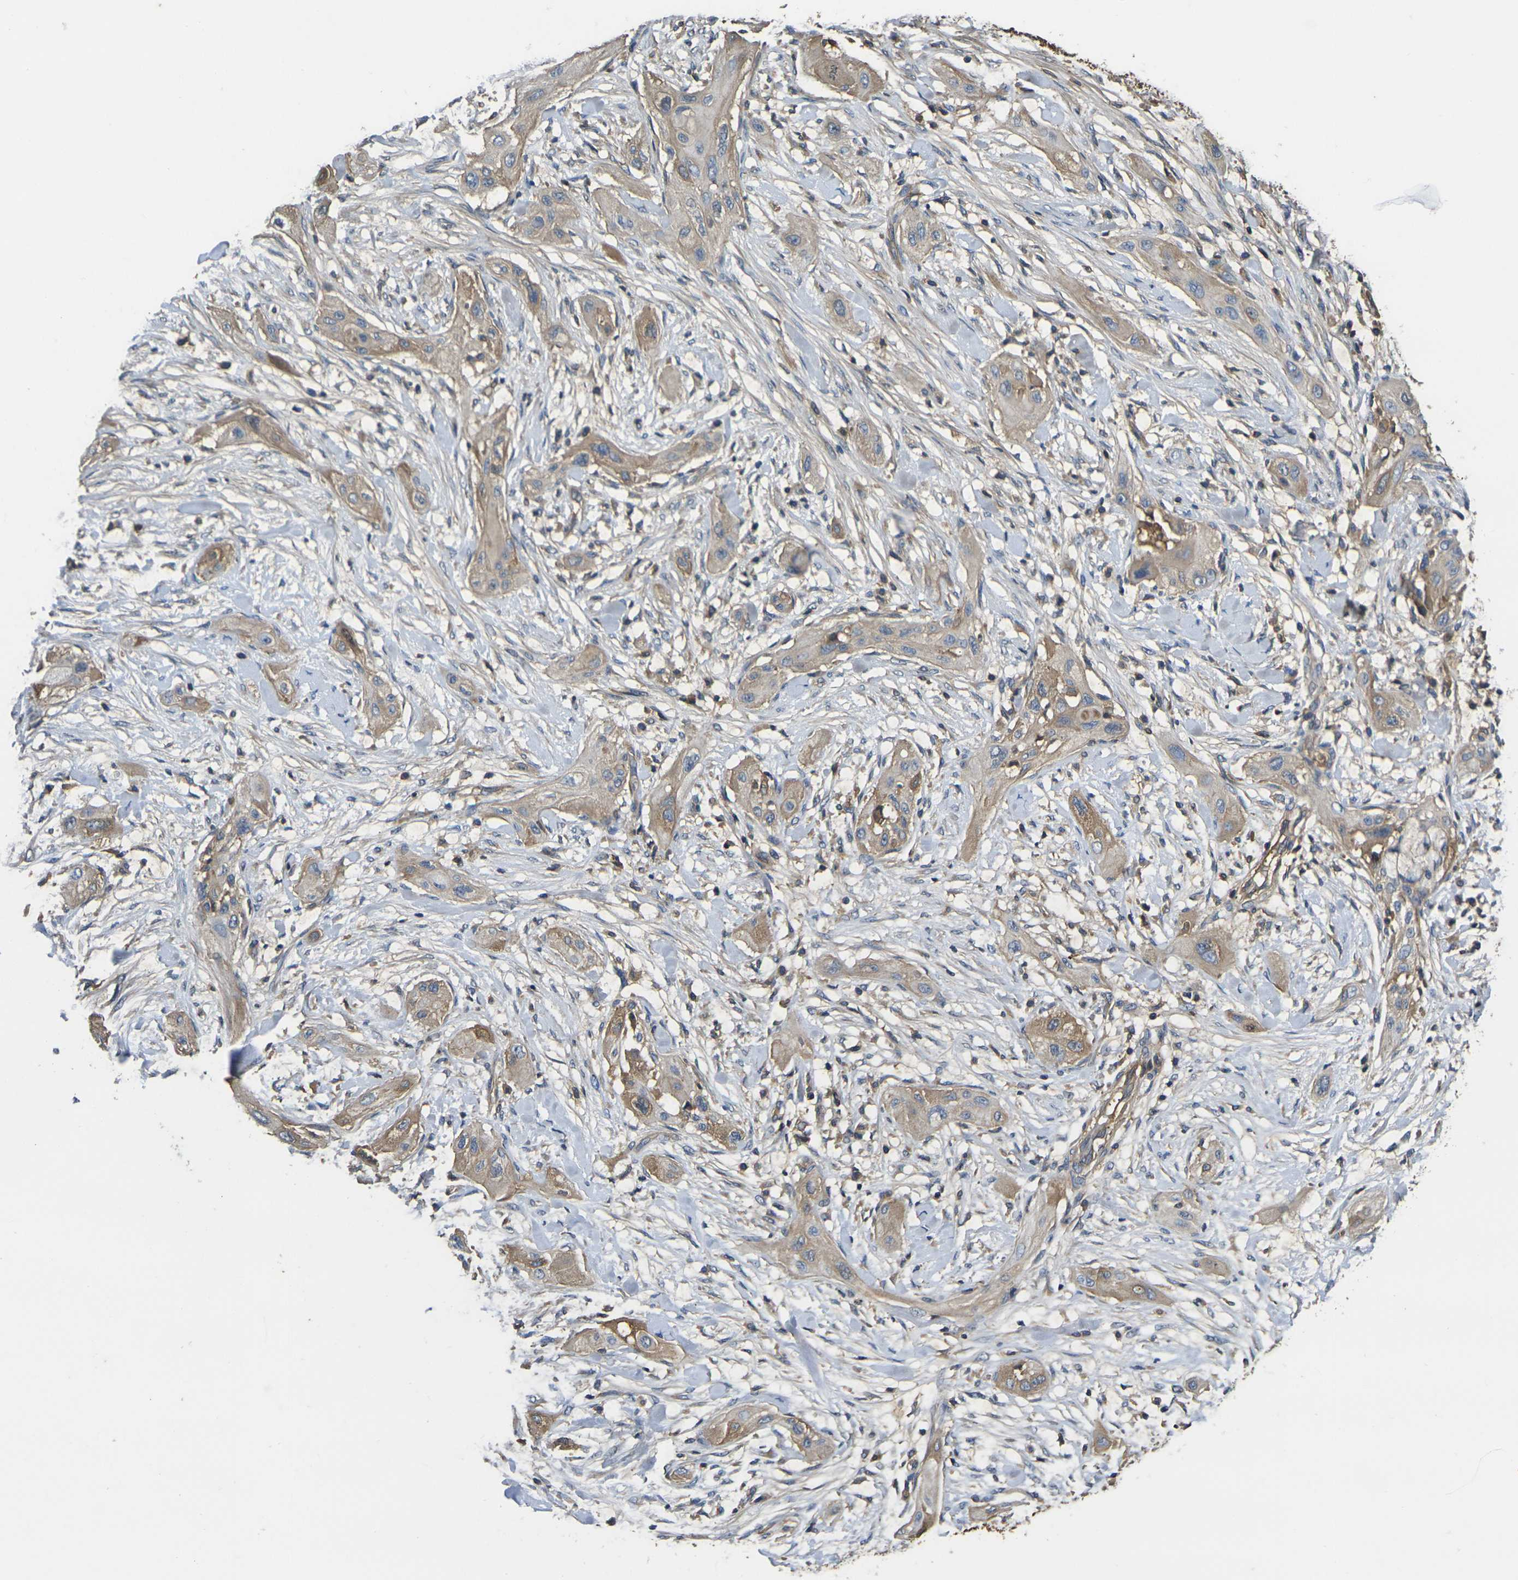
{"staining": {"intensity": "weak", "quantity": ">75%", "location": "cytoplasmic/membranous"}, "tissue": "lung cancer", "cell_type": "Tumor cells", "image_type": "cancer", "snomed": [{"axis": "morphology", "description": "Squamous cell carcinoma, NOS"}, {"axis": "topography", "description": "Lung"}], "caption": "Approximately >75% of tumor cells in lung cancer (squamous cell carcinoma) demonstrate weak cytoplasmic/membranous protein expression as visualized by brown immunohistochemical staining.", "gene": "HSPG2", "patient": {"sex": "female", "age": 47}}